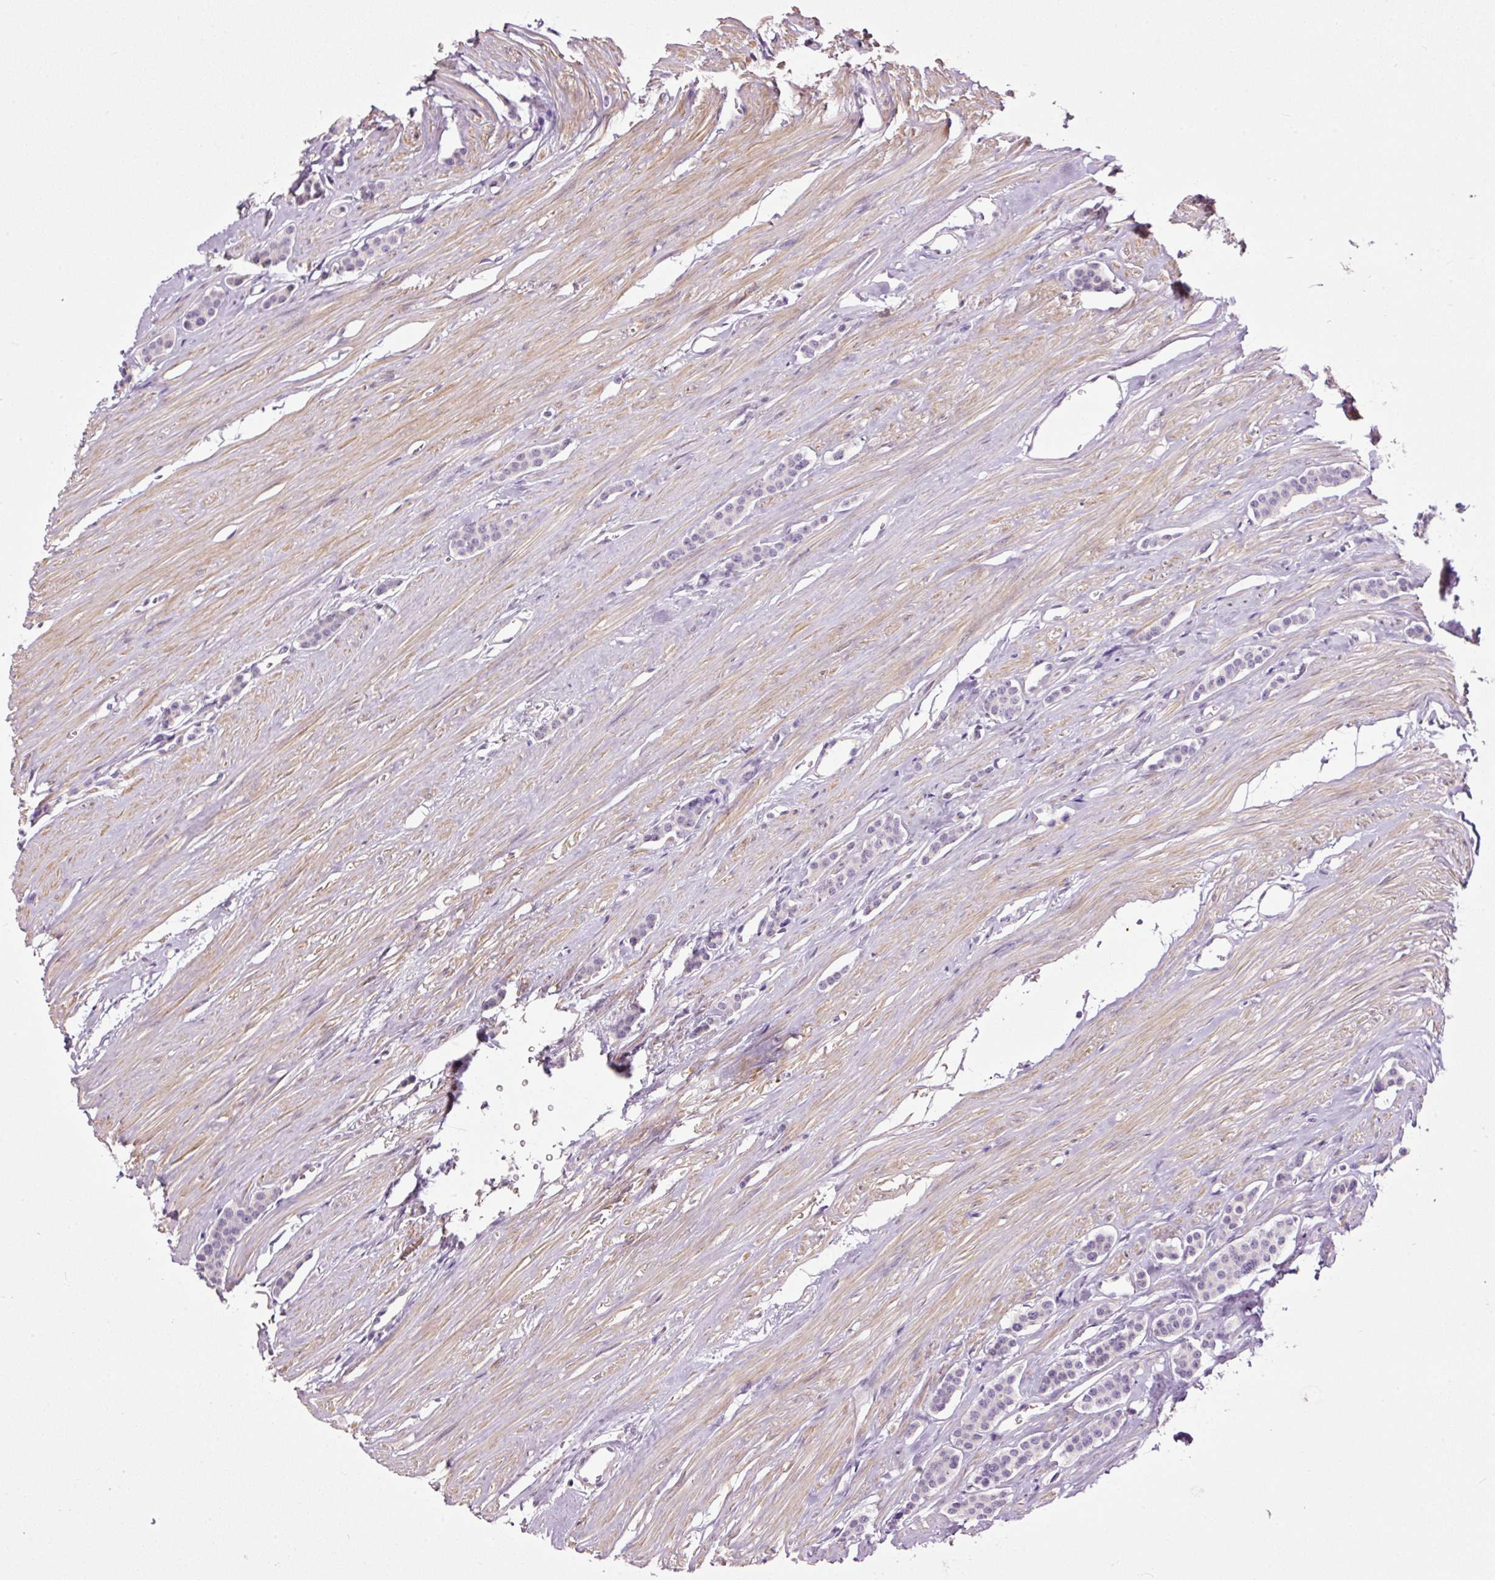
{"staining": {"intensity": "negative", "quantity": "none", "location": "none"}, "tissue": "carcinoid", "cell_type": "Tumor cells", "image_type": "cancer", "snomed": [{"axis": "morphology", "description": "Carcinoid, malignant, NOS"}, {"axis": "topography", "description": "Small intestine"}], "caption": "The image shows no significant staining in tumor cells of malignant carcinoid.", "gene": "FCRL4", "patient": {"sex": "male", "age": 60}}